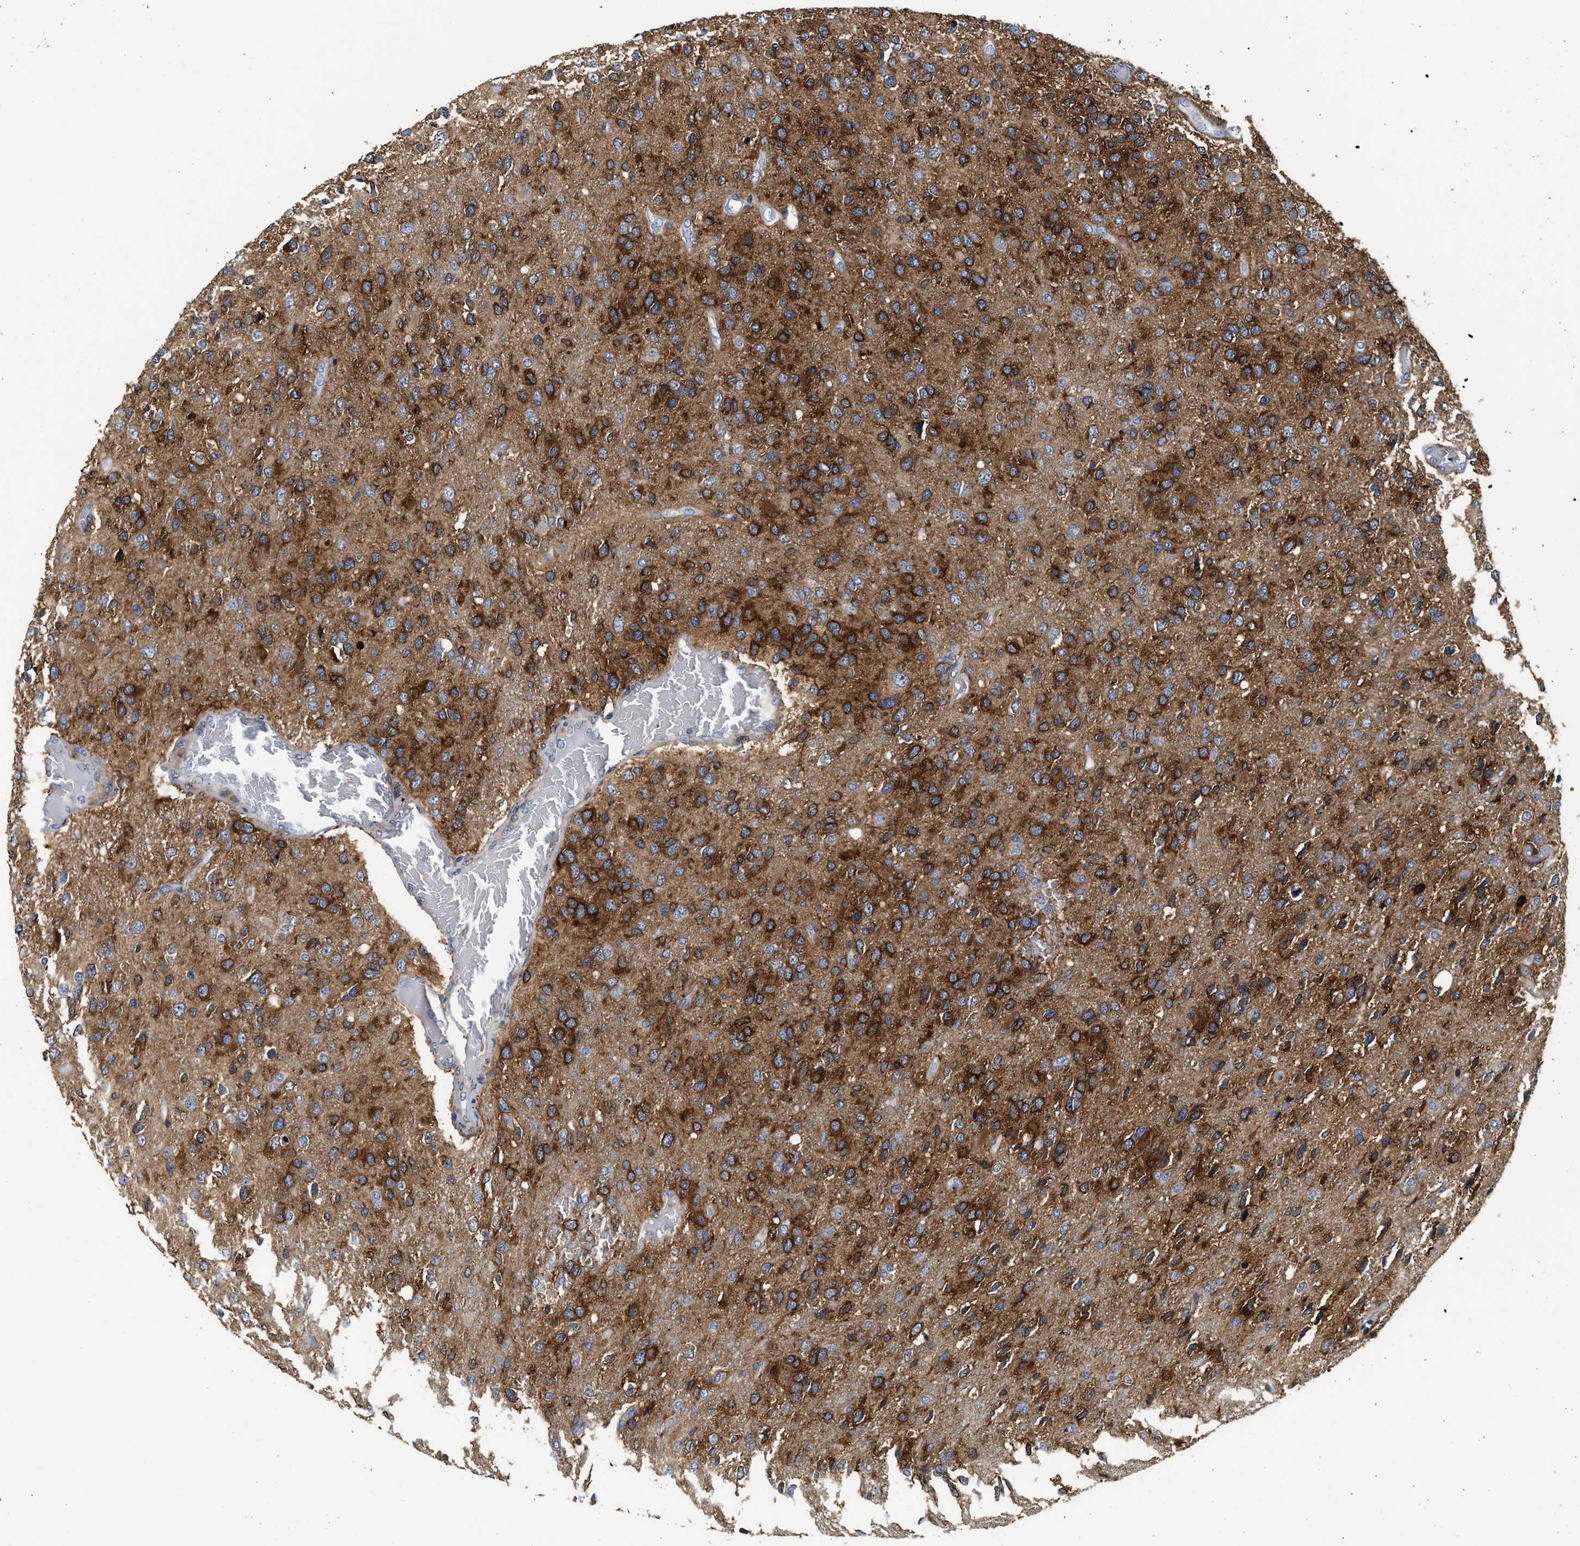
{"staining": {"intensity": "strong", "quantity": ">75%", "location": "cytoplasmic/membranous"}, "tissue": "glioma", "cell_type": "Tumor cells", "image_type": "cancer", "snomed": [{"axis": "morphology", "description": "Glioma, malignant, High grade"}, {"axis": "topography", "description": "Brain"}], "caption": "Protein analysis of malignant high-grade glioma tissue demonstrates strong cytoplasmic/membranous positivity in about >75% of tumor cells.", "gene": "RAB31", "patient": {"sex": "female", "age": 58}}